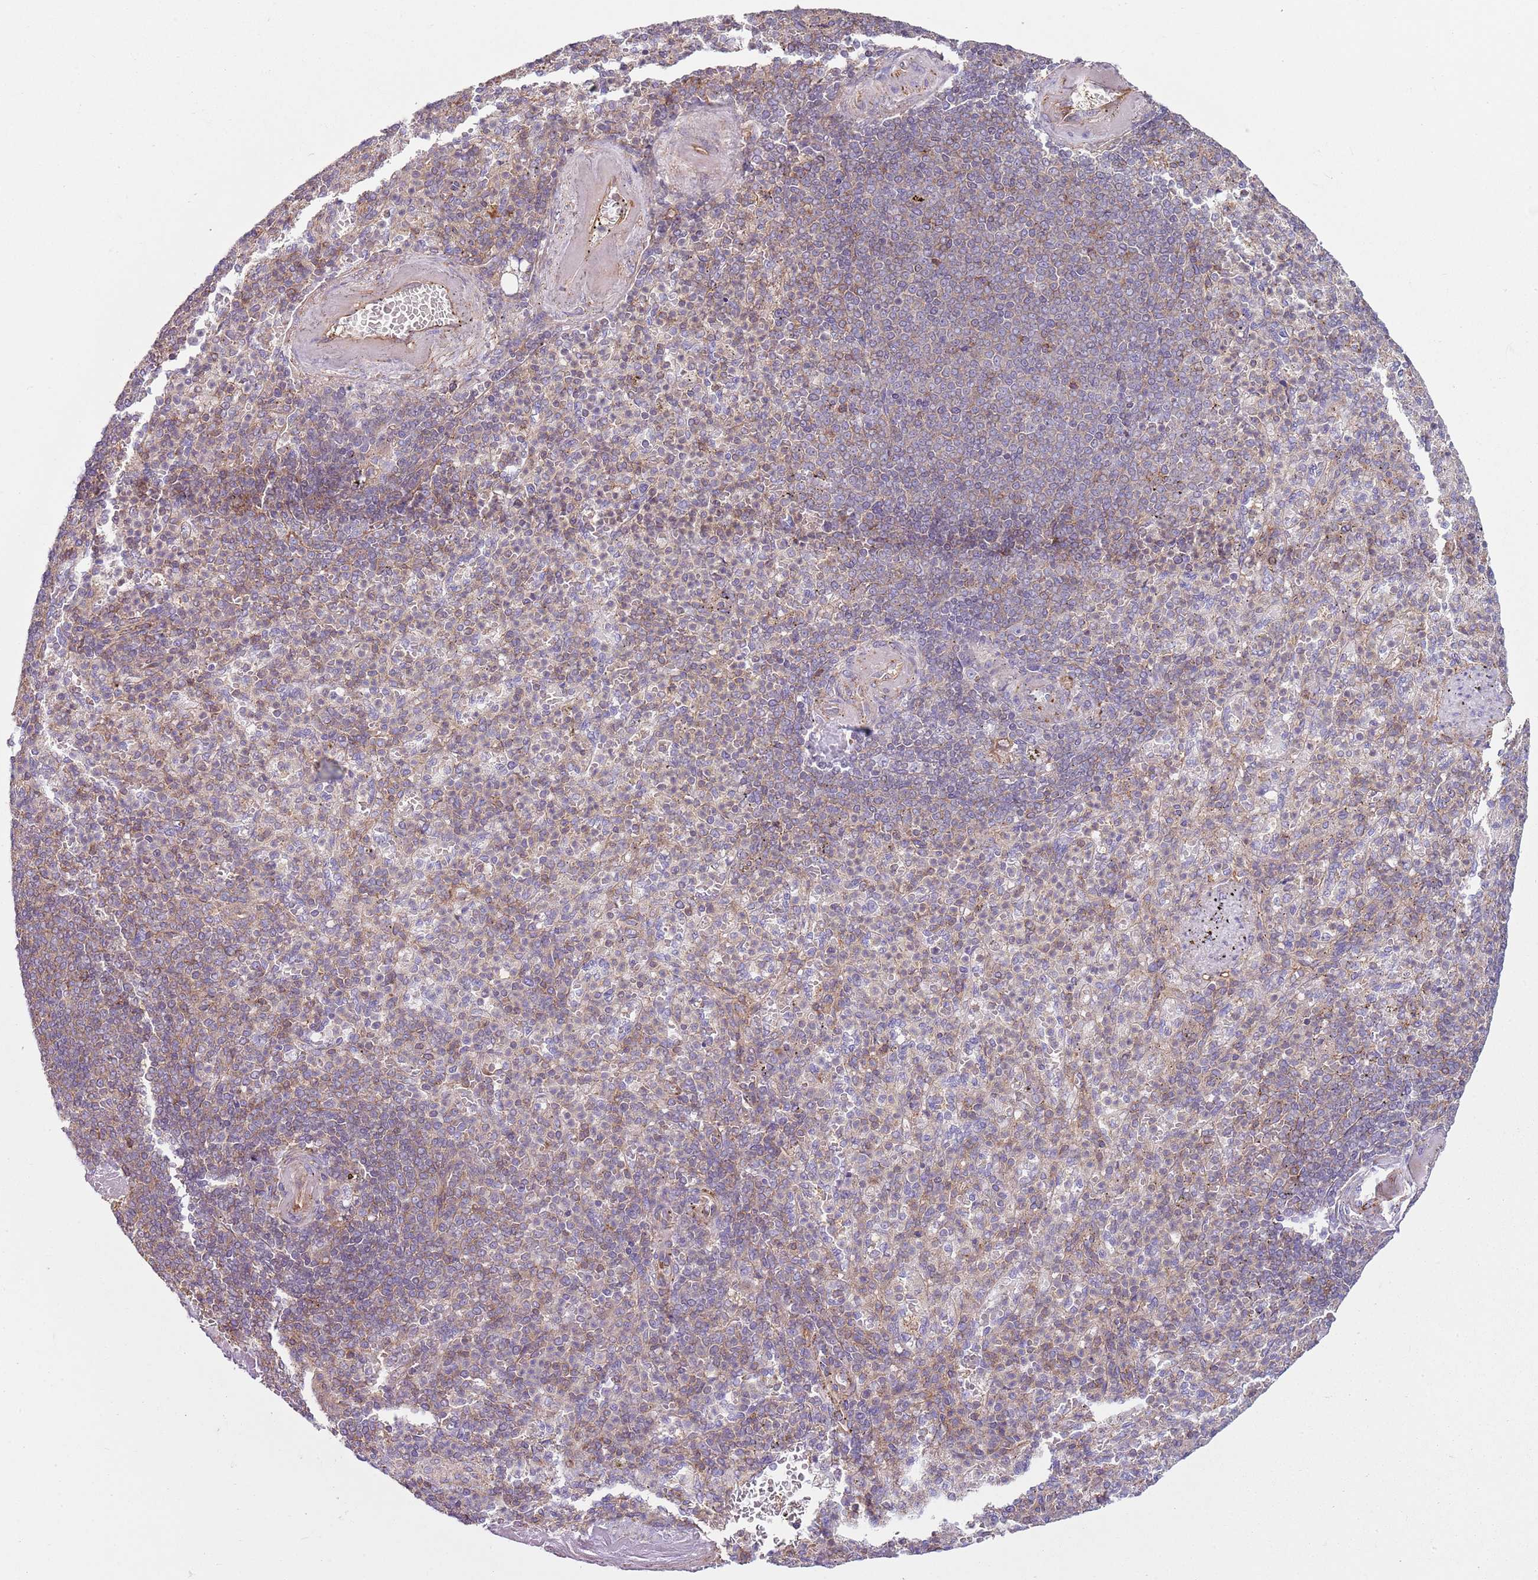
{"staining": {"intensity": "moderate", "quantity": "<25%", "location": "cytoplasmic/membranous"}, "tissue": "spleen", "cell_type": "Cells in red pulp", "image_type": "normal", "snomed": [{"axis": "morphology", "description": "Normal tissue, NOS"}, {"axis": "topography", "description": "Spleen"}], "caption": "A photomicrograph of human spleen stained for a protein exhibits moderate cytoplasmic/membranous brown staining in cells in red pulp. The protein of interest is stained brown, and the nuclei are stained in blue (DAB IHC with brightfield microscopy, high magnification).", "gene": "GNAI1", "patient": {"sex": "female", "age": 74}}